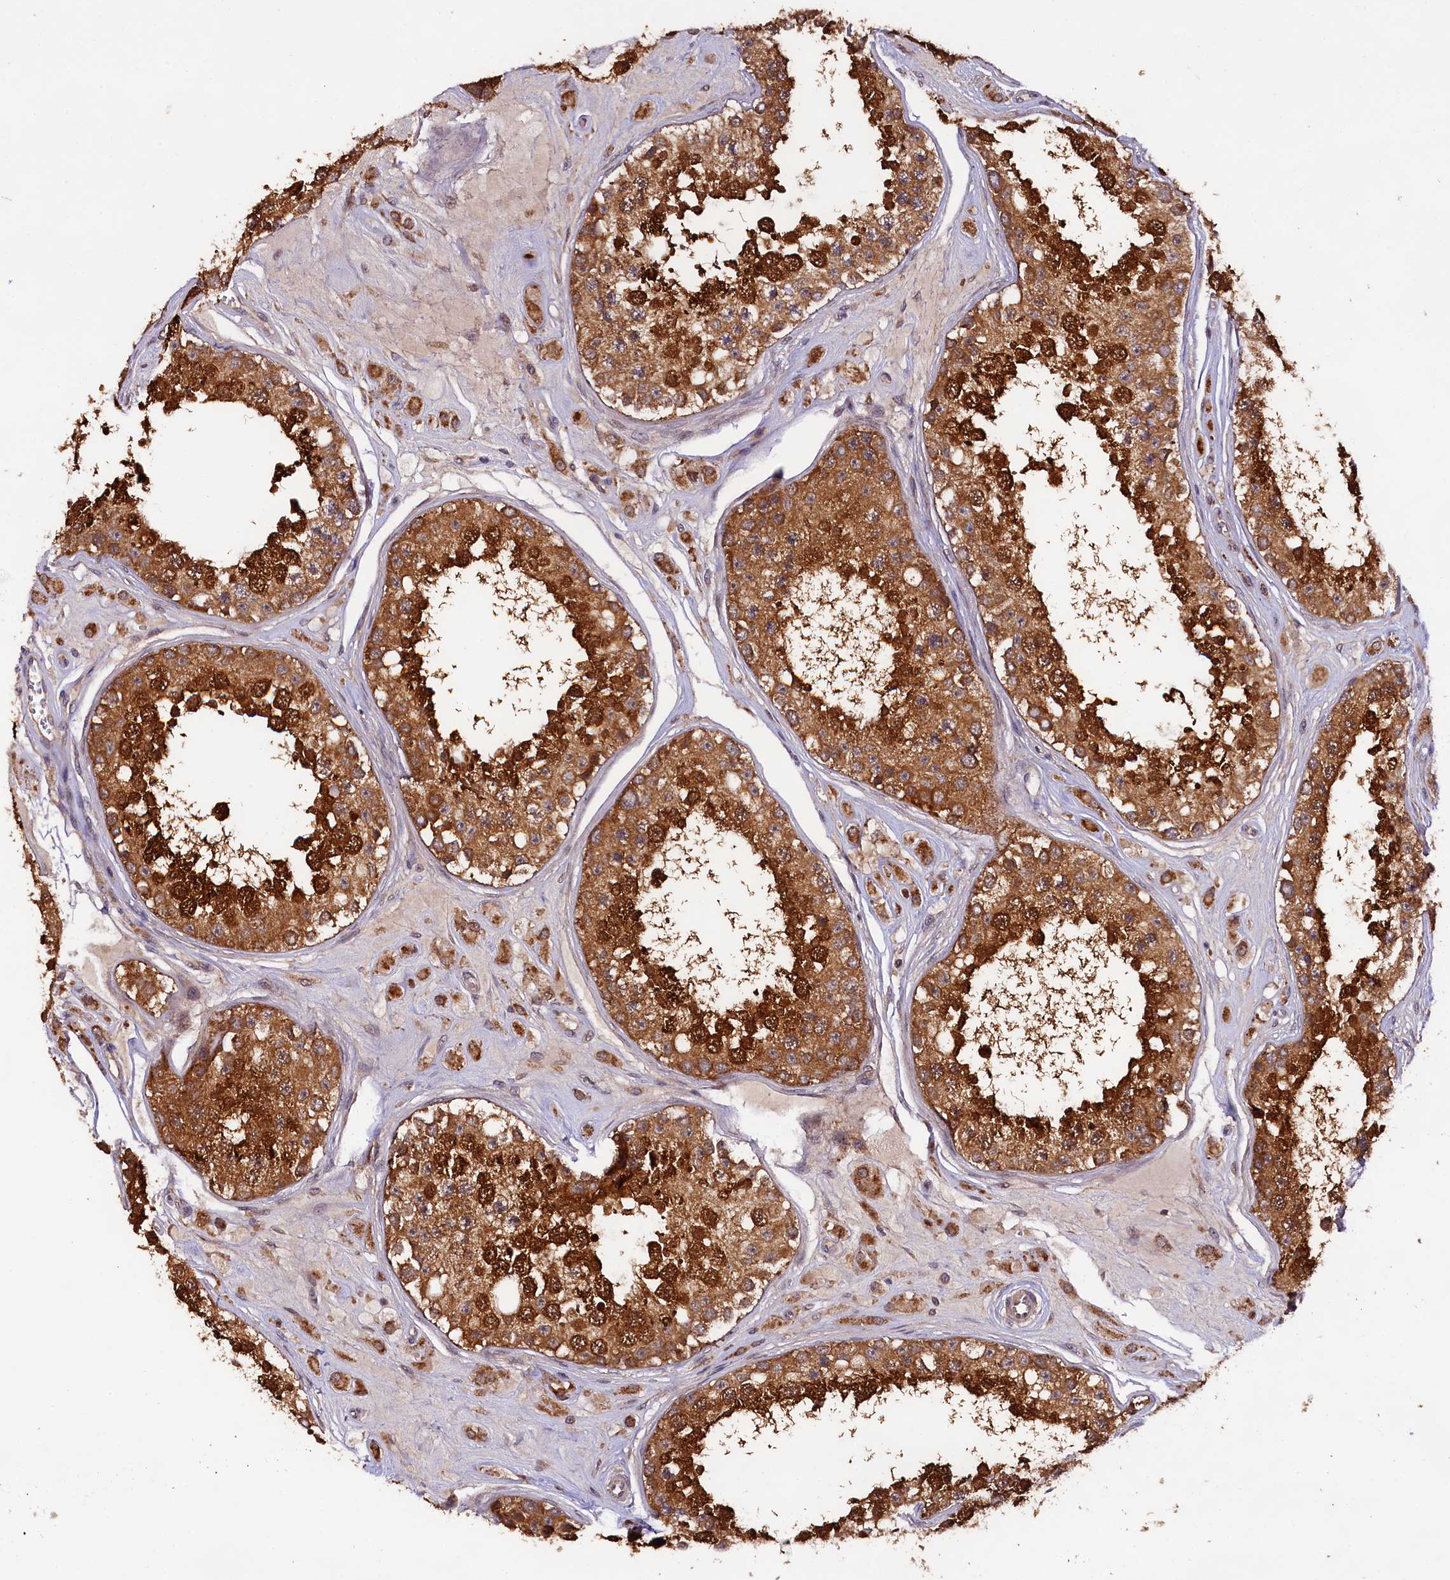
{"staining": {"intensity": "strong", "quantity": ">75%", "location": "cytoplasmic/membranous,nuclear"}, "tissue": "testis", "cell_type": "Cells in seminiferous ducts", "image_type": "normal", "snomed": [{"axis": "morphology", "description": "Normal tissue, NOS"}, {"axis": "topography", "description": "Testis"}], "caption": "Protein expression analysis of unremarkable human testis reveals strong cytoplasmic/membranous,nuclear positivity in about >75% of cells in seminiferous ducts. The protein of interest is shown in brown color, while the nuclei are stained blue.", "gene": "DOHH", "patient": {"sex": "male", "age": 25}}